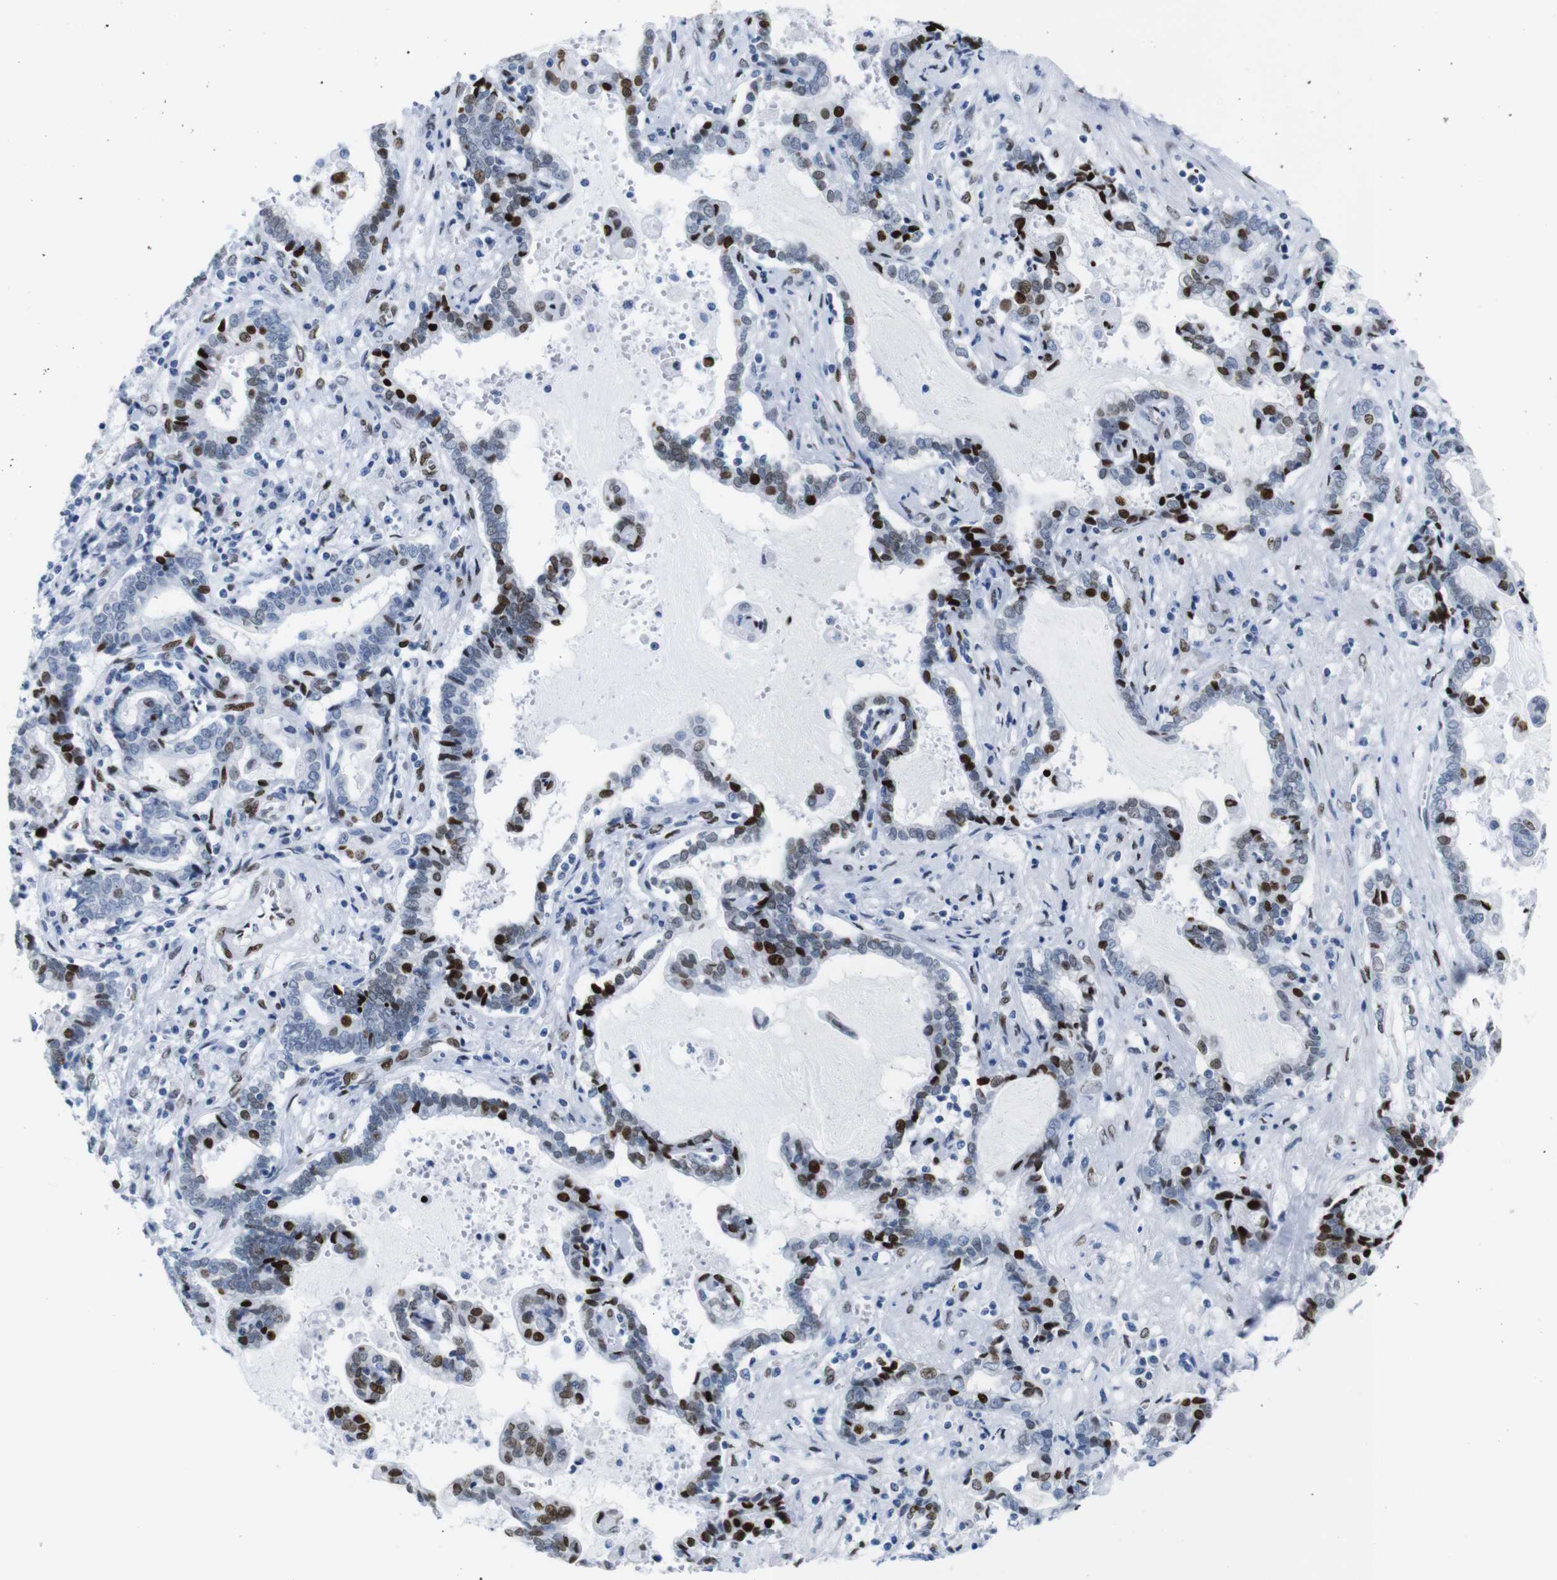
{"staining": {"intensity": "strong", "quantity": "25%-75%", "location": "nuclear"}, "tissue": "liver cancer", "cell_type": "Tumor cells", "image_type": "cancer", "snomed": [{"axis": "morphology", "description": "Cholangiocarcinoma"}, {"axis": "topography", "description": "Liver"}], "caption": "High-power microscopy captured an immunohistochemistry photomicrograph of liver cancer, revealing strong nuclear expression in about 25%-75% of tumor cells. The staining was performed using DAB to visualize the protein expression in brown, while the nuclei were stained in blue with hematoxylin (Magnification: 20x).", "gene": "NPIPB15", "patient": {"sex": "male", "age": 57}}